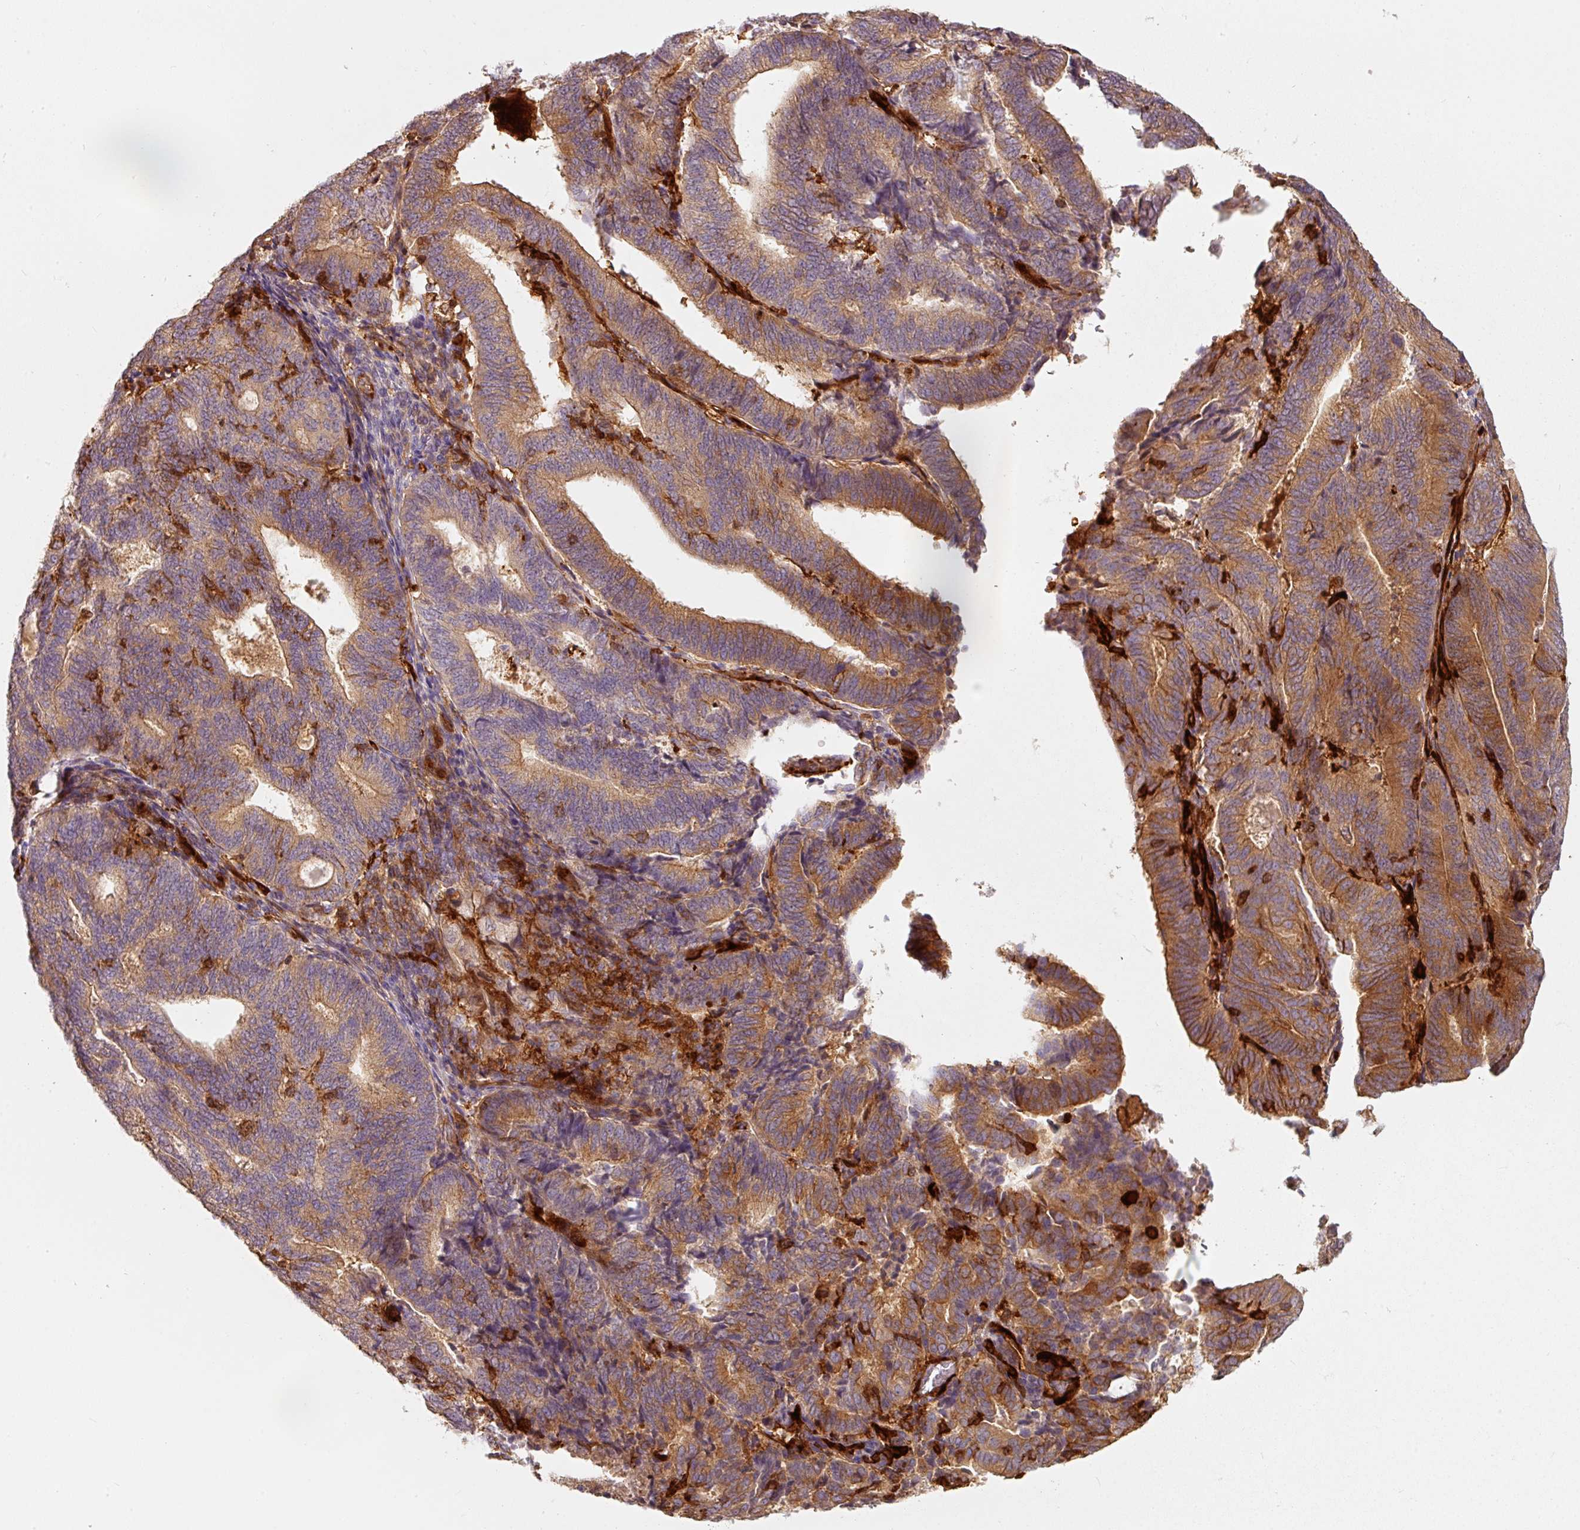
{"staining": {"intensity": "moderate", "quantity": ">75%", "location": "cytoplasmic/membranous"}, "tissue": "endometrial cancer", "cell_type": "Tumor cells", "image_type": "cancer", "snomed": [{"axis": "morphology", "description": "Adenocarcinoma, NOS"}, {"axis": "topography", "description": "Endometrium"}], "caption": "A micrograph showing moderate cytoplasmic/membranous positivity in approximately >75% of tumor cells in adenocarcinoma (endometrial), as visualized by brown immunohistochemical staining.", "gene": "IQGAP2", "patient": {"sex": "female", "age": 70}}